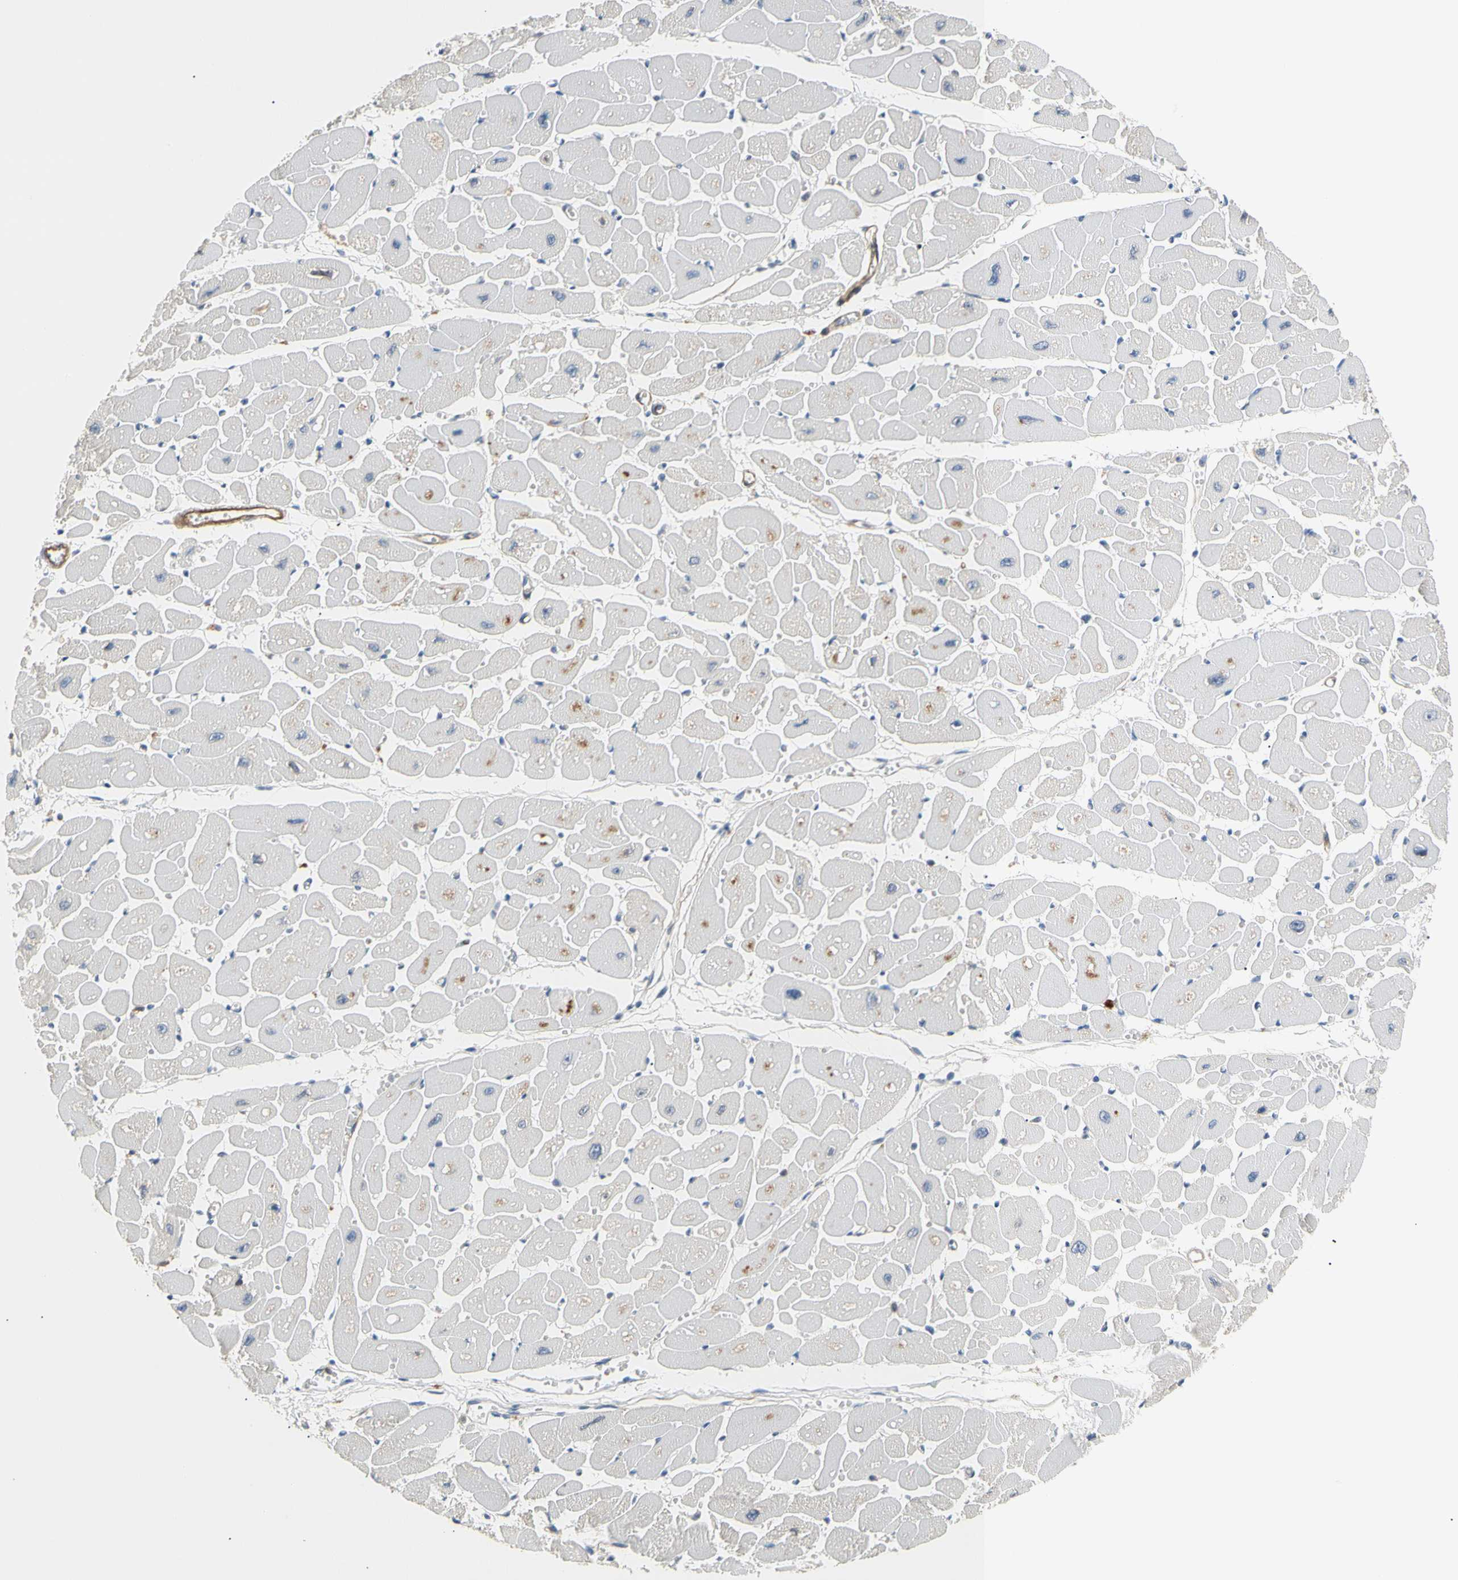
{"staining": {"intensity": "negative", "quantity": "none", "location": "none"}, "tissue": "heart muscle", "cell_type": "Cardiomyocytes", "image_type": "normal", "snomed": [{"axis": "morphology", "description": "Normal tissue, NOS"}, {"axis": "topography", "description": "Heart"}], "caption": "Immunohistochemical staining of unremarkable human heart muscle displays no significant staining in cardiomyocytes. (Brightfield microscopy of DAB IHC at high magnification).", "gene": "TNFRSF18", "patient": {"sex": "female", "age": 54}}